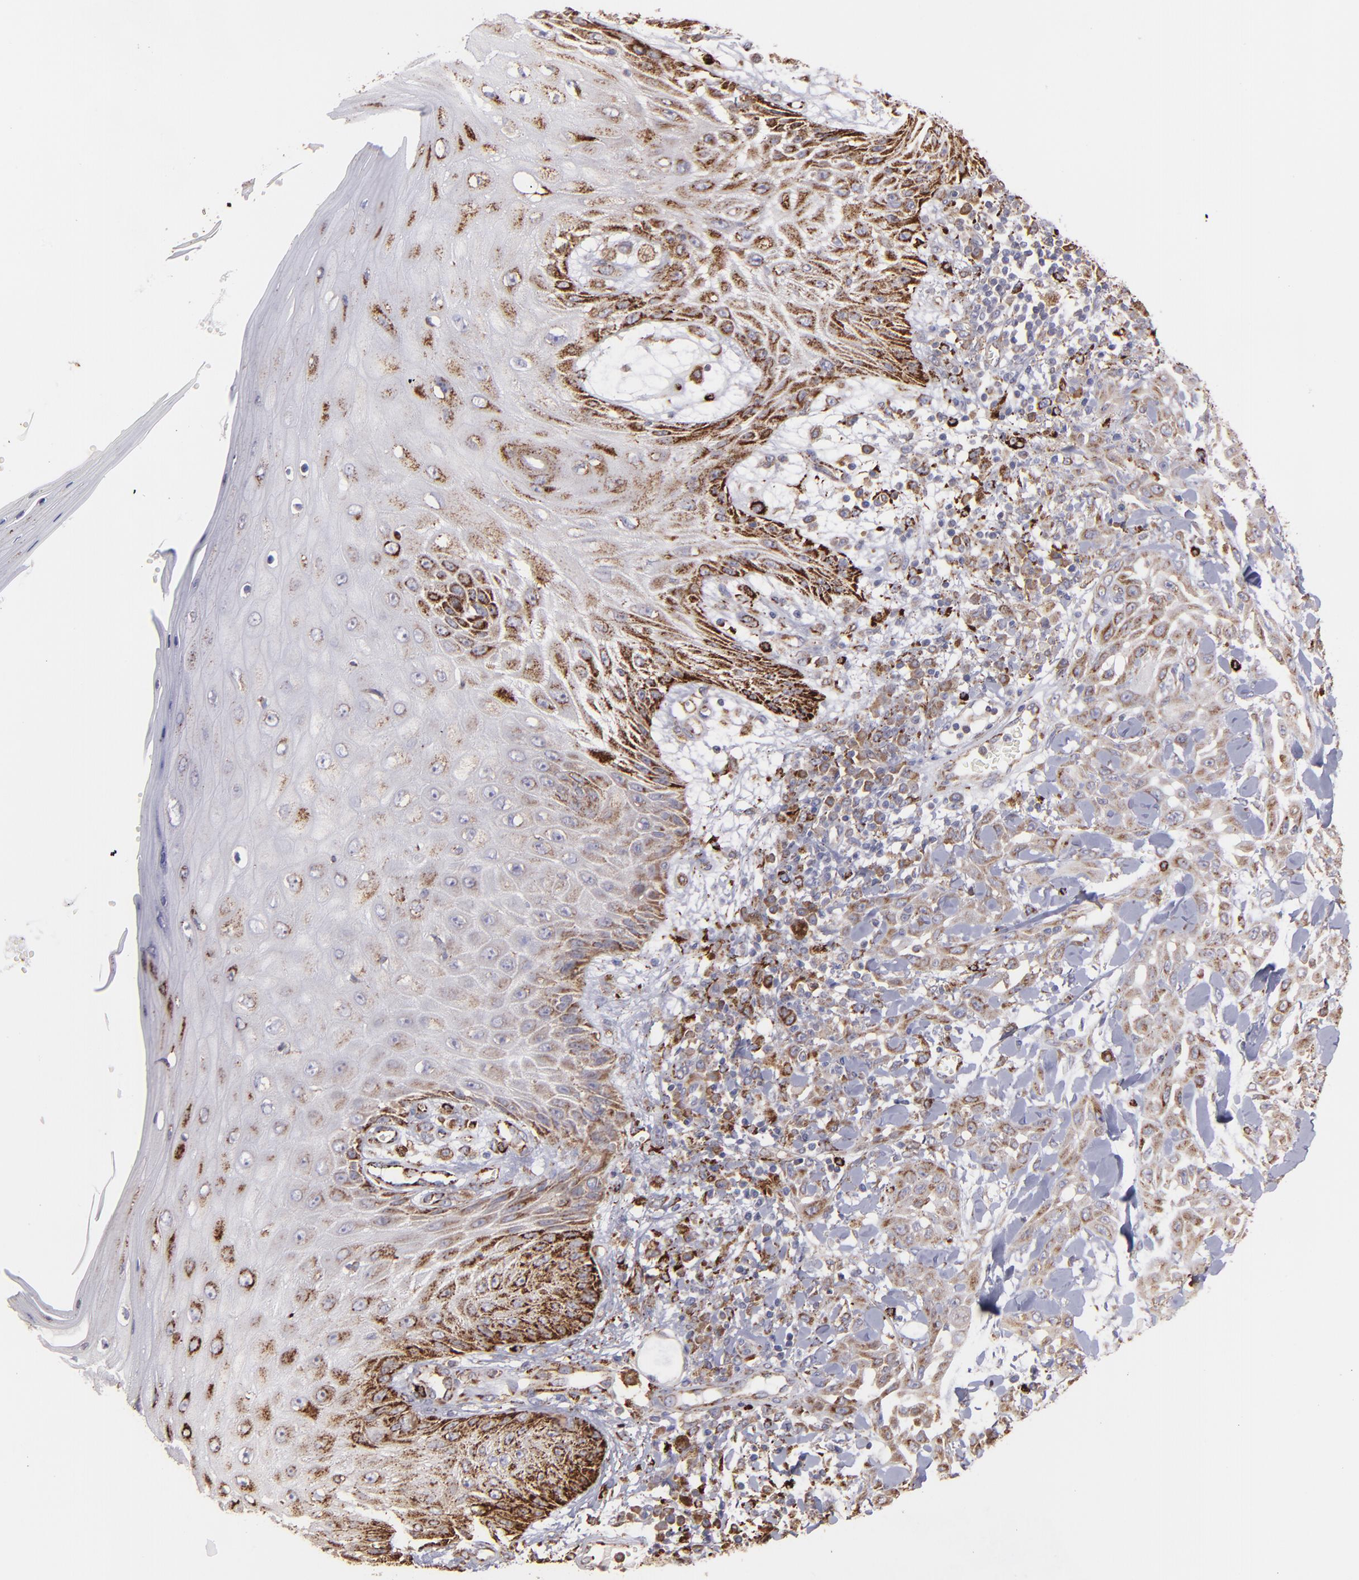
{"staining": {"intensity": "weak", "quantity": ">75%", "location": "cytoplasmic/membranous"}, "tissue": "skin cancer", "cell_type": "Tumor cells", "image_type": "cancer", "snomed": [{"axis": "morphology", "description": "Squamous cell carcinoma, NOS"}, {"axis": "topography", "description": "Skin"}], "caption": "A brown stain highlights weak cytoplasmic/membranous staining of a protein in human squamous cell carcinoma (skin) tumor cells.", "gene": "MAOB", "patient": {"sex": "male", "age": 24}}